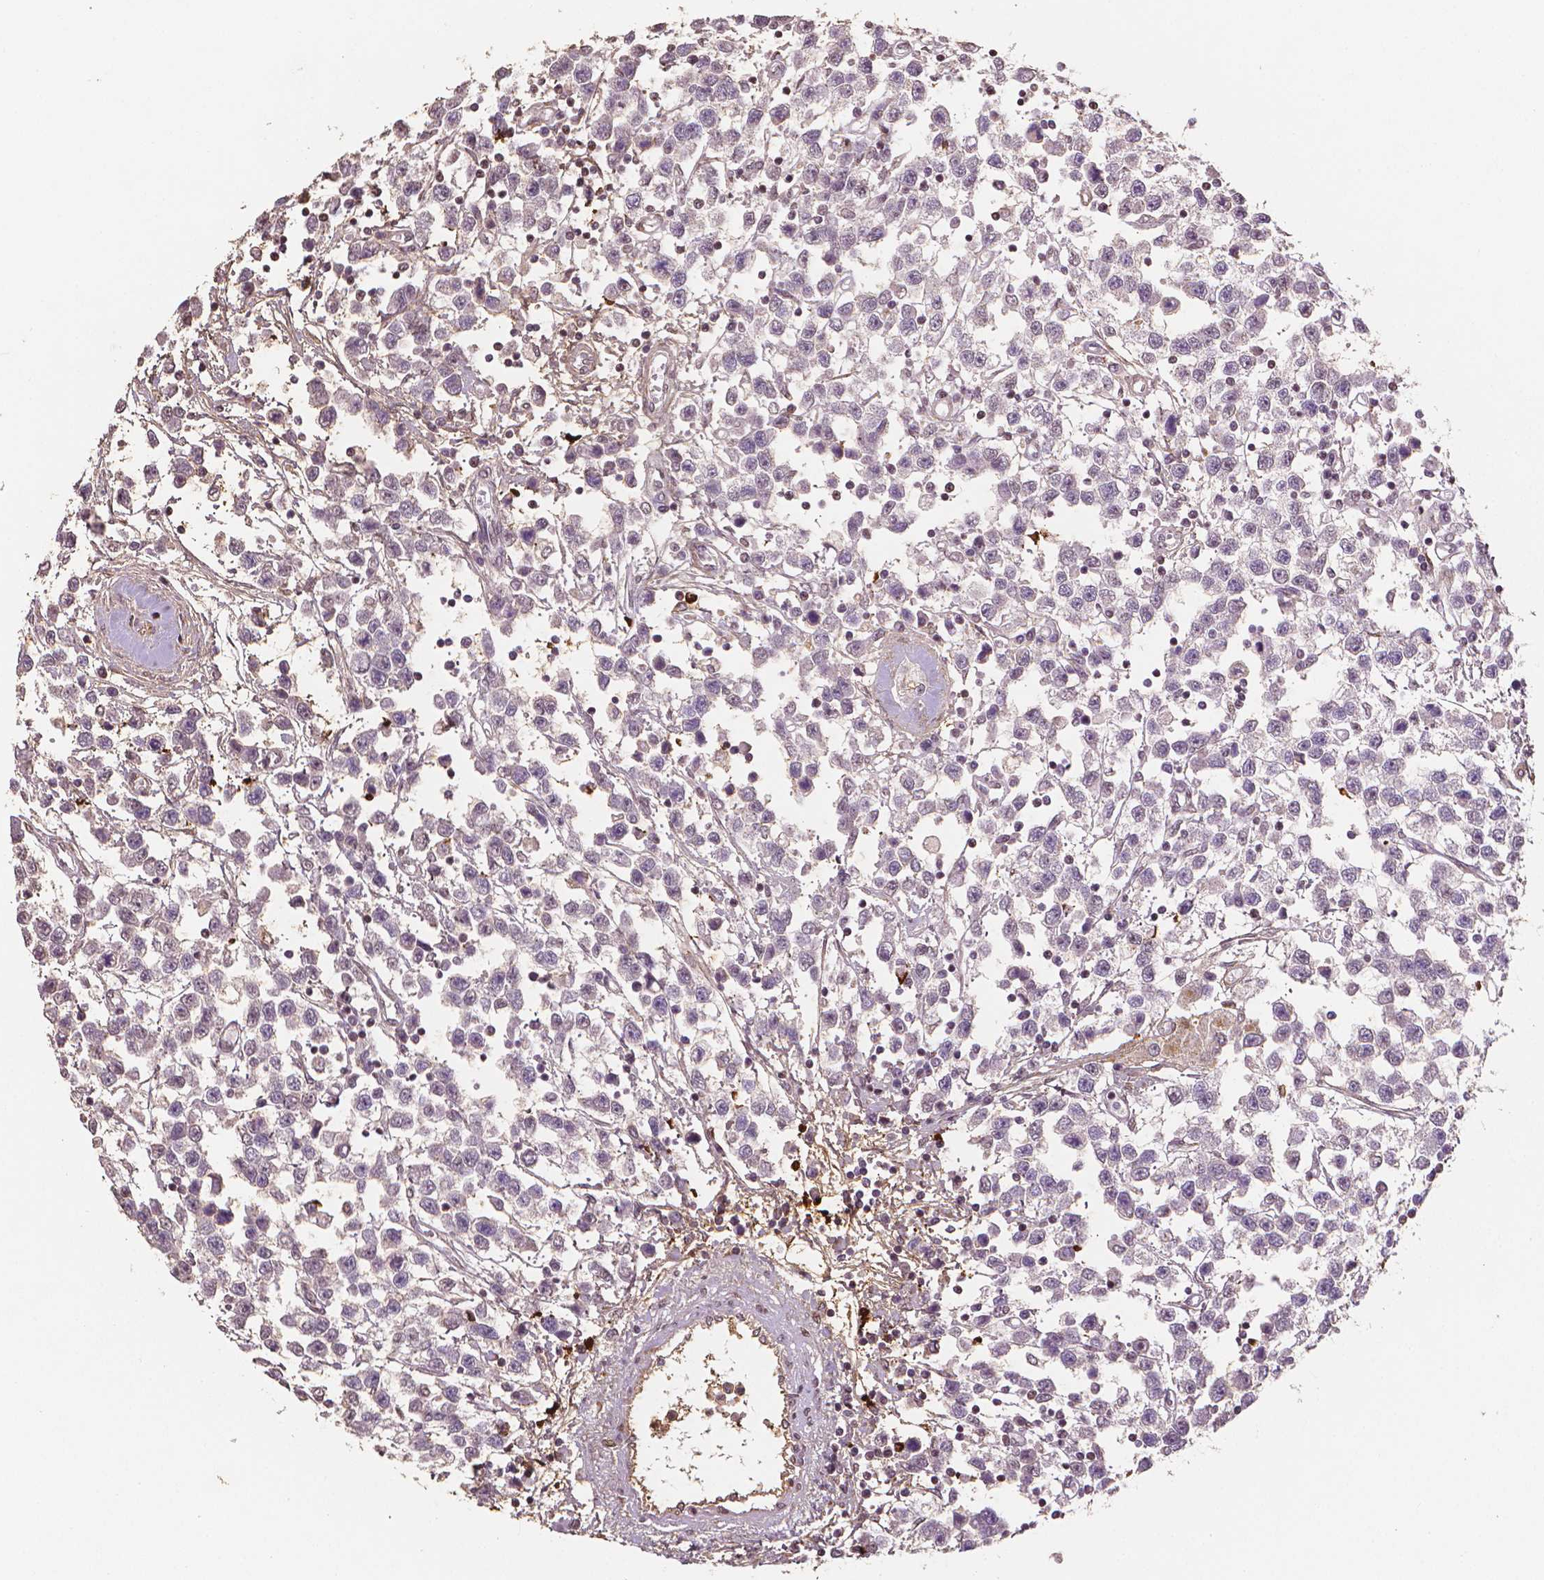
{"staining": {"intensity": "negative", "quantity": "none", "location": "none"}, "tissue": "testis cancer", "cell_type": "Tumor cells", "image_type": "cancer", "snomed": [{"axis": "morphology", "description": "Seminoma, NOS"}, {"axis": "topography", "description": "Testis"}], "caption": "The histopathology image shows no significant positivity in tumor cells of testis seminoma. Brightfield microscopy of immunohistochemistry stained with DAB (brown) and hematoxylin (blue), captured at high magnification.", "gene": "DCN", "patient": {"sex": "male", "age": 34}}